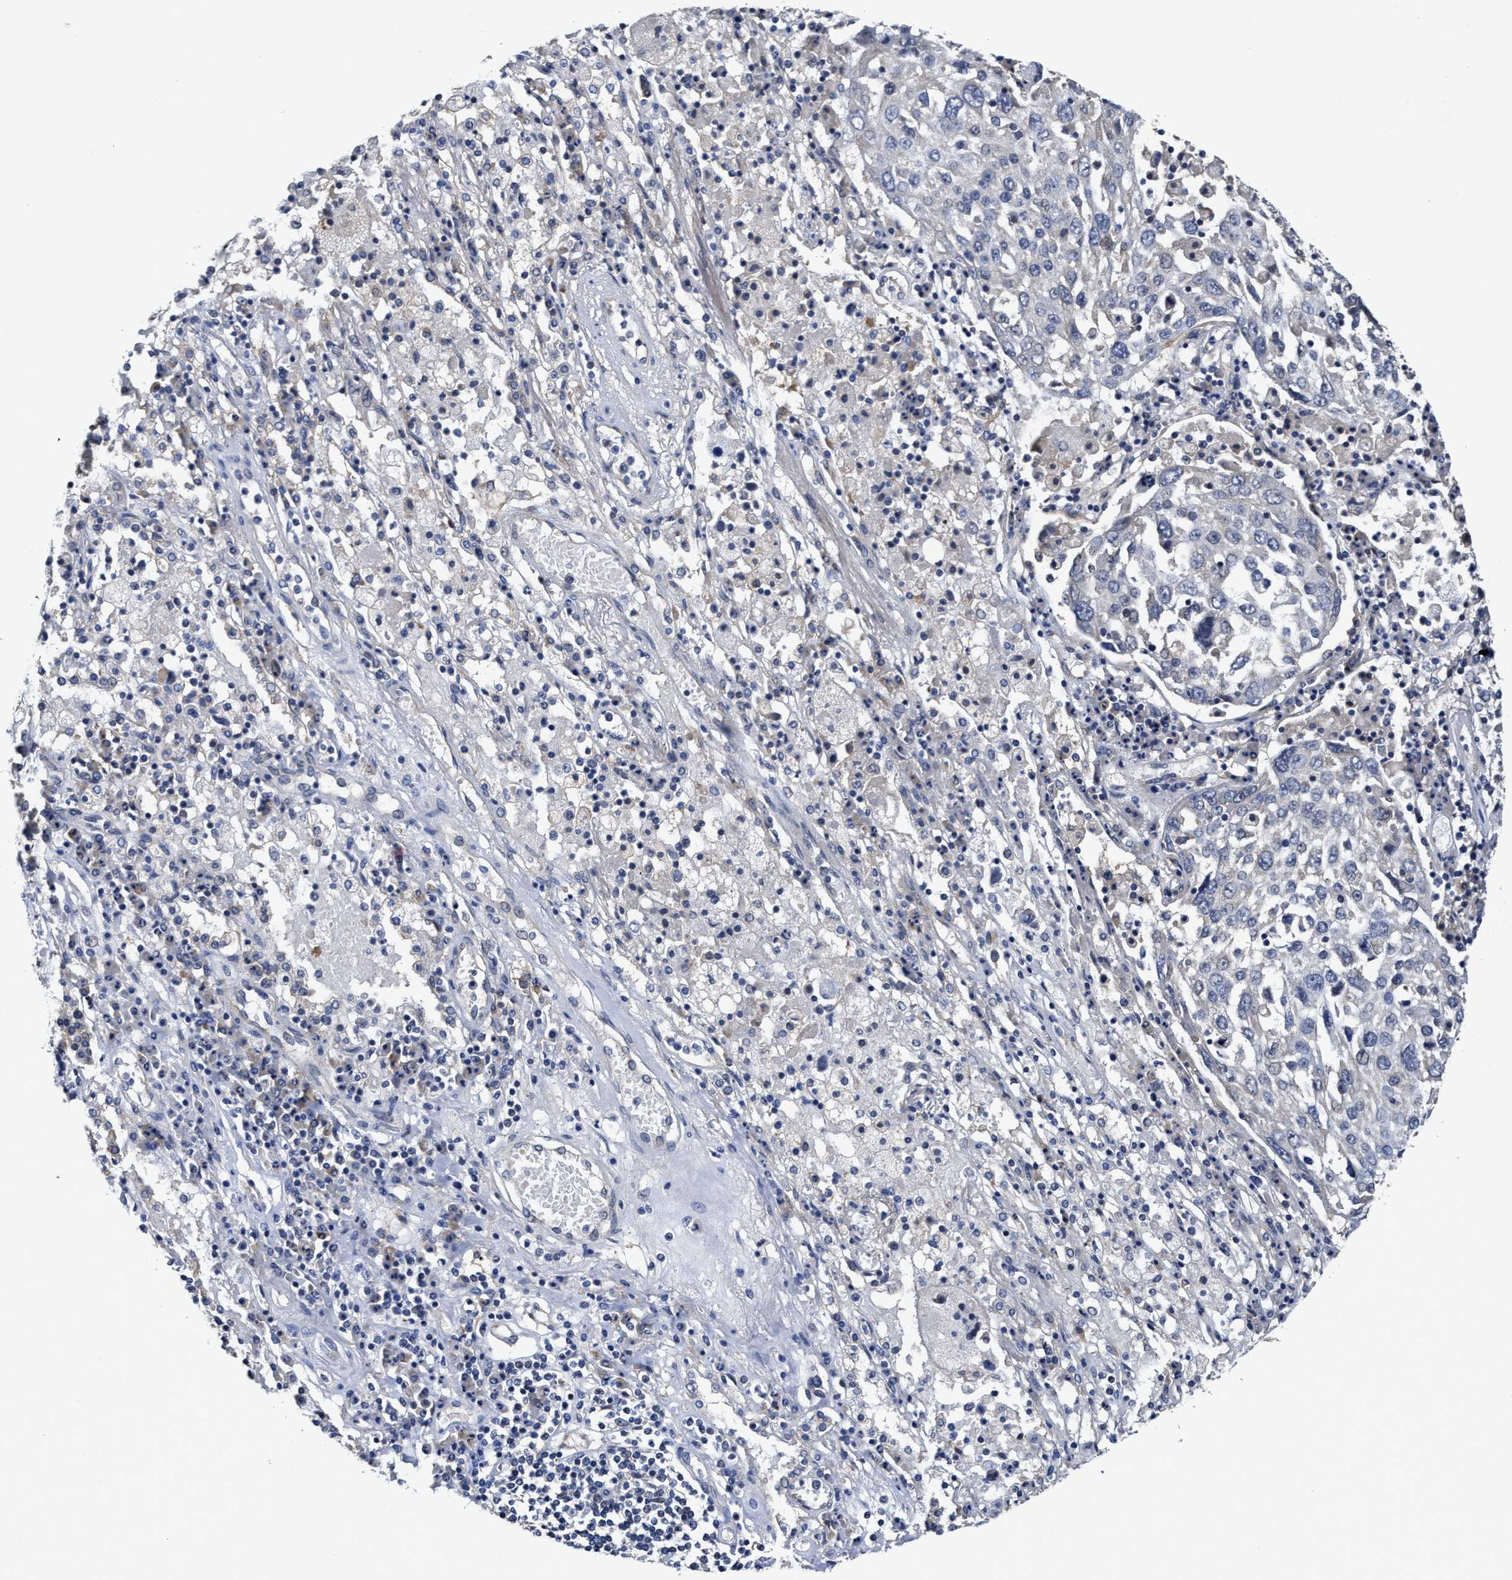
{"staining": {"intensity": "negative", "quantity": "none", "location": "none"}, "tissue": "lung cancer", "cell_type": "Tumor cells", "image_type": "cancer", "snomed": [{"axis": "morphology", "description": "Squamous cell carcinoma, NOS"}, {"axis": "topography", "description": "Lung"}], "caption": "A micrograph of squamous cell carcinoma (lung) stained for a protein shows no brown staining in tumor cells.", "gene": "TRAF6", "patient": {"sex": "male", "age": 65}}